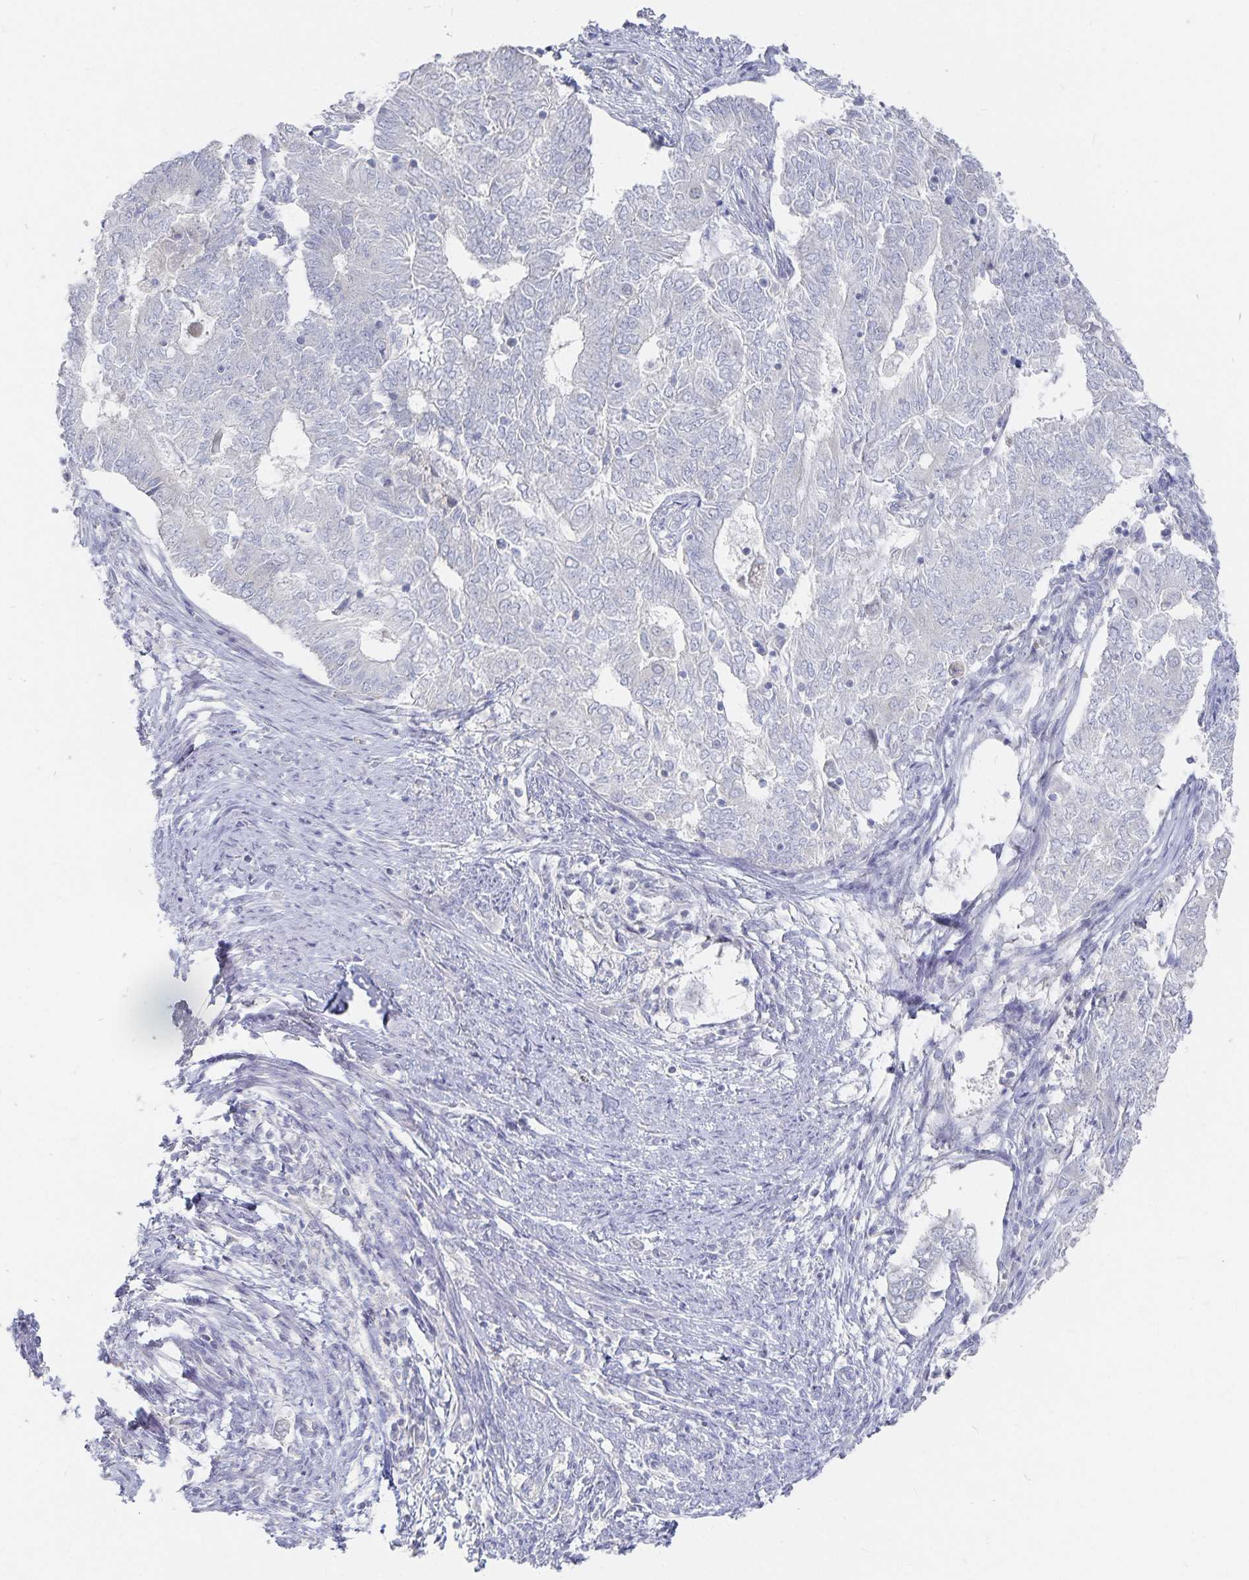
{"staining": {"intensity": "negative", "quantity": "none", "location": "none"}, "tissue": "endometrial cancer", "cell_type": "Tumor cells", "image_type": "cancer", "snomed": [{"axis": "morphology", "description": "Adenocarcinoma, NOS"}, {"axis": "topography", "description": "Endometrium"}], "caption": "Endometrial adenocarcinoma was stained to show a protein in brown. There is no significant positivity in tumor cells.", "gene": "DNAH9", "patient": {"sex": "female", "age": 62}}